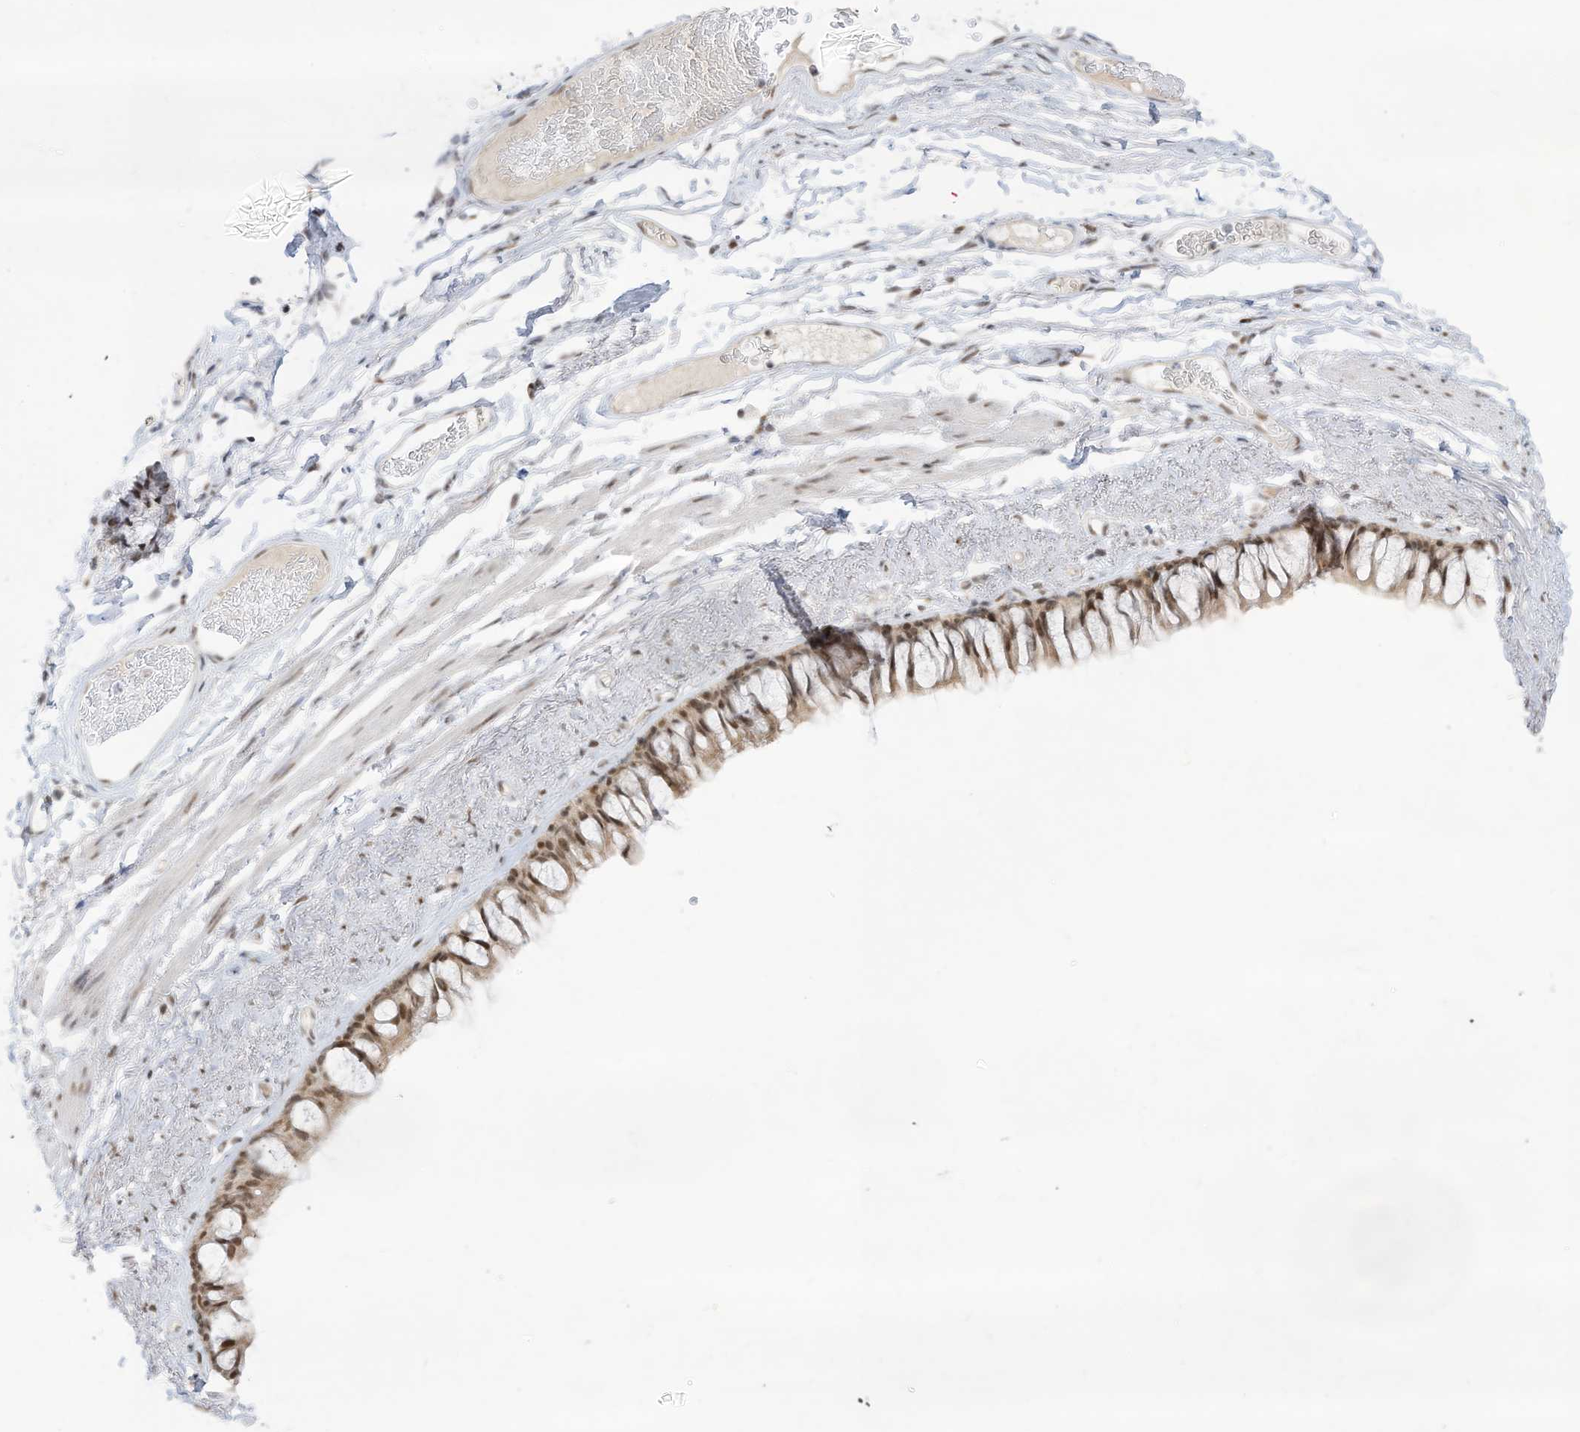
{"staining": {"intensity": "moderate", "quantity": ">75%", "location": "nuclear"}, "tissue": "bronchus", "cell_type": "Respiratory epithelial cells", "image_type": "normal", "snomed": [{"axis": "morphology", "description": "Normal tissue, NOS"}, {"axis": "topography", "description": "Cartilage tissue"}, {"axis": "topography", "description": "Bronchus"}], "caption": "IHC image of benign bronchus stained for a protein (brown), which exhibits medium levels of moderate nuclear staining in approximately >75% of respiratory epithelial cells.", "gene": "NHSL1", "patient": {"sex": "female", "age": 73}}